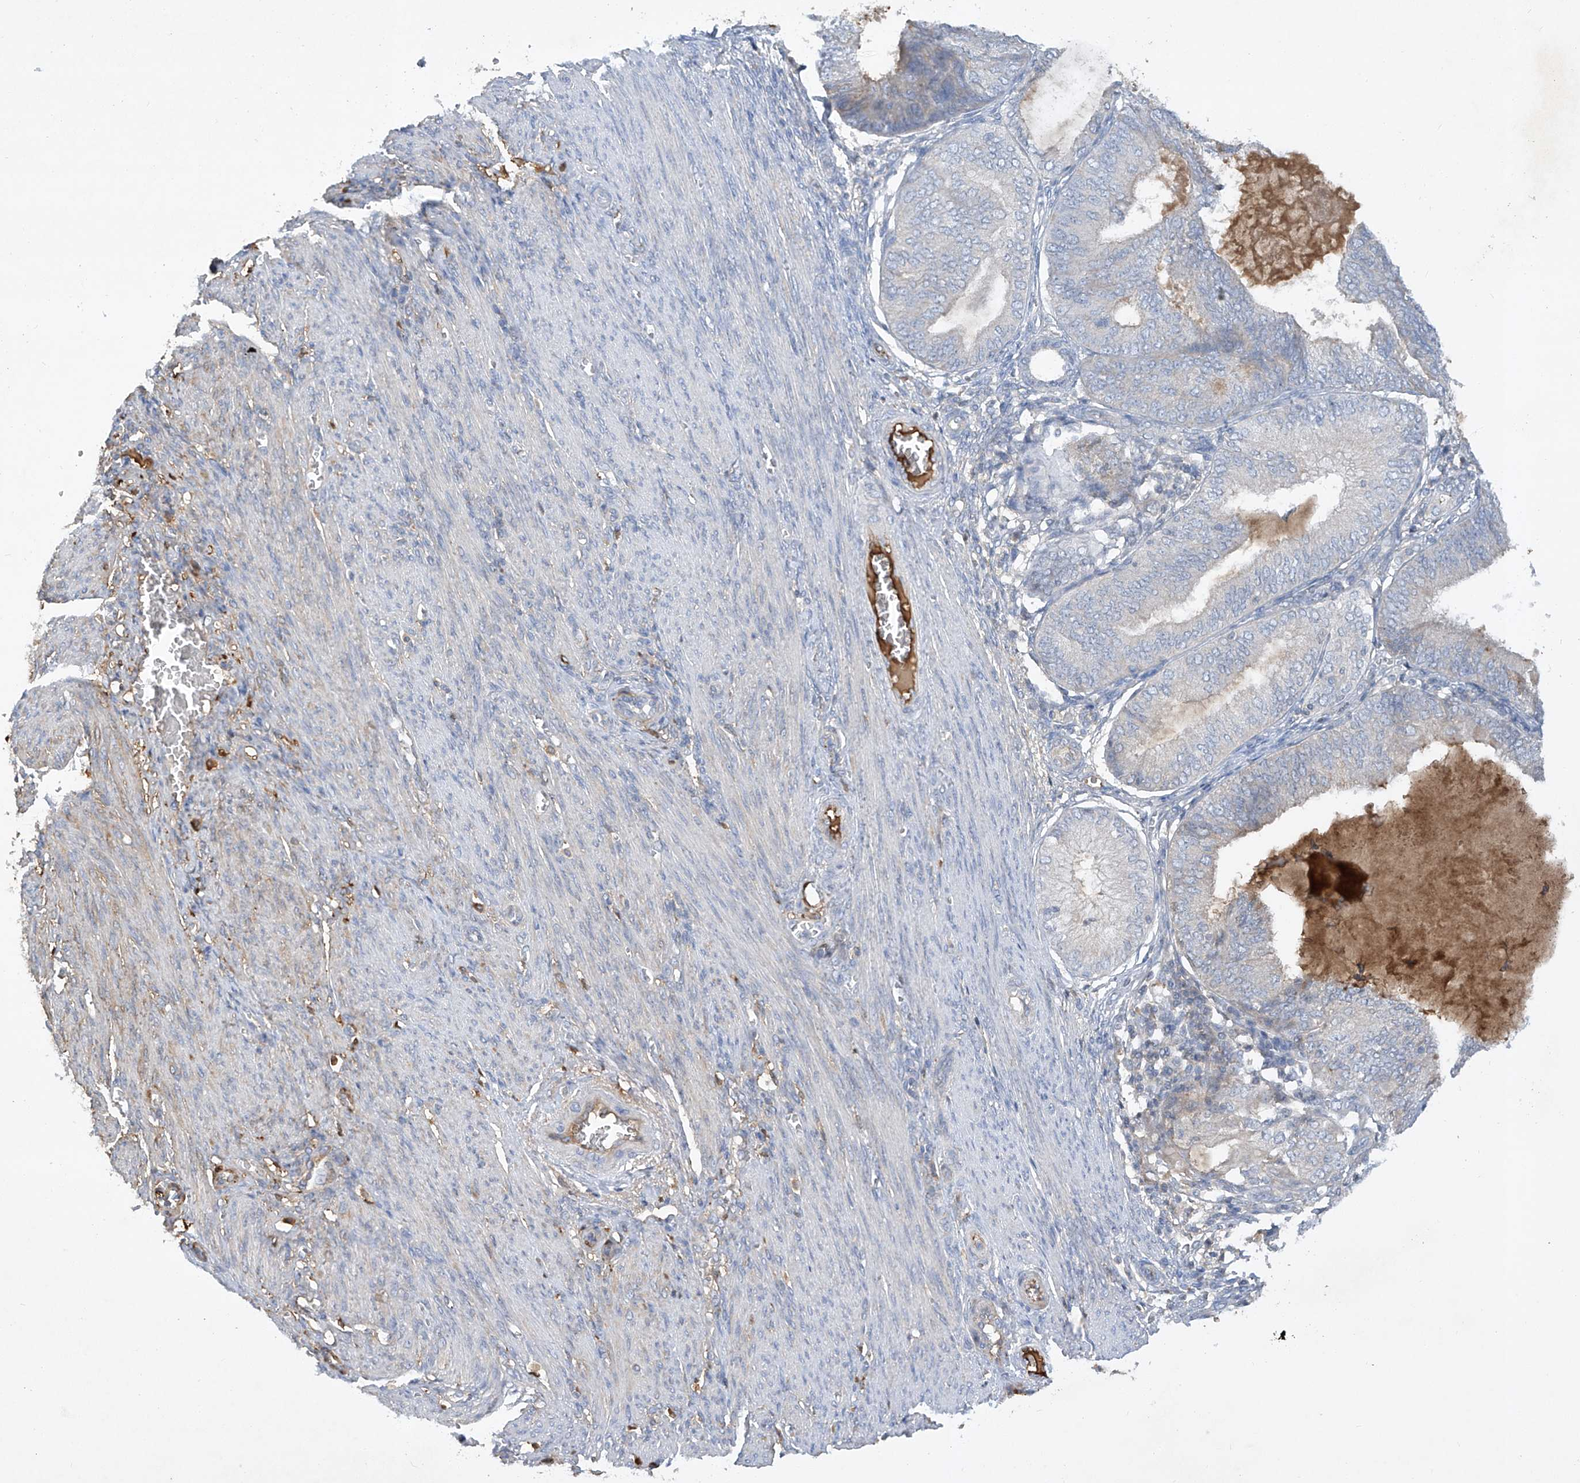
{"staining": {"intensity": "negative", "quantity": "none", "location": "none"}, "tissue": "endometrial cancer", "cell_type": "Tumor cells", "image_type": "cancer", "snomed": [{"axis": "morphology", "description": "Adenocarcinoma, NOS"}, {"axis": "topography", "description": "Endometrium"}], "caption": "Immunohistochemistry histopathology image of human adenocarcinoma (endometrial) stained for a protein (brown), which demonstrates no expression in tumor cells.", "gene": "HAS3", "patient": {"sex": "female", "age": 81}}